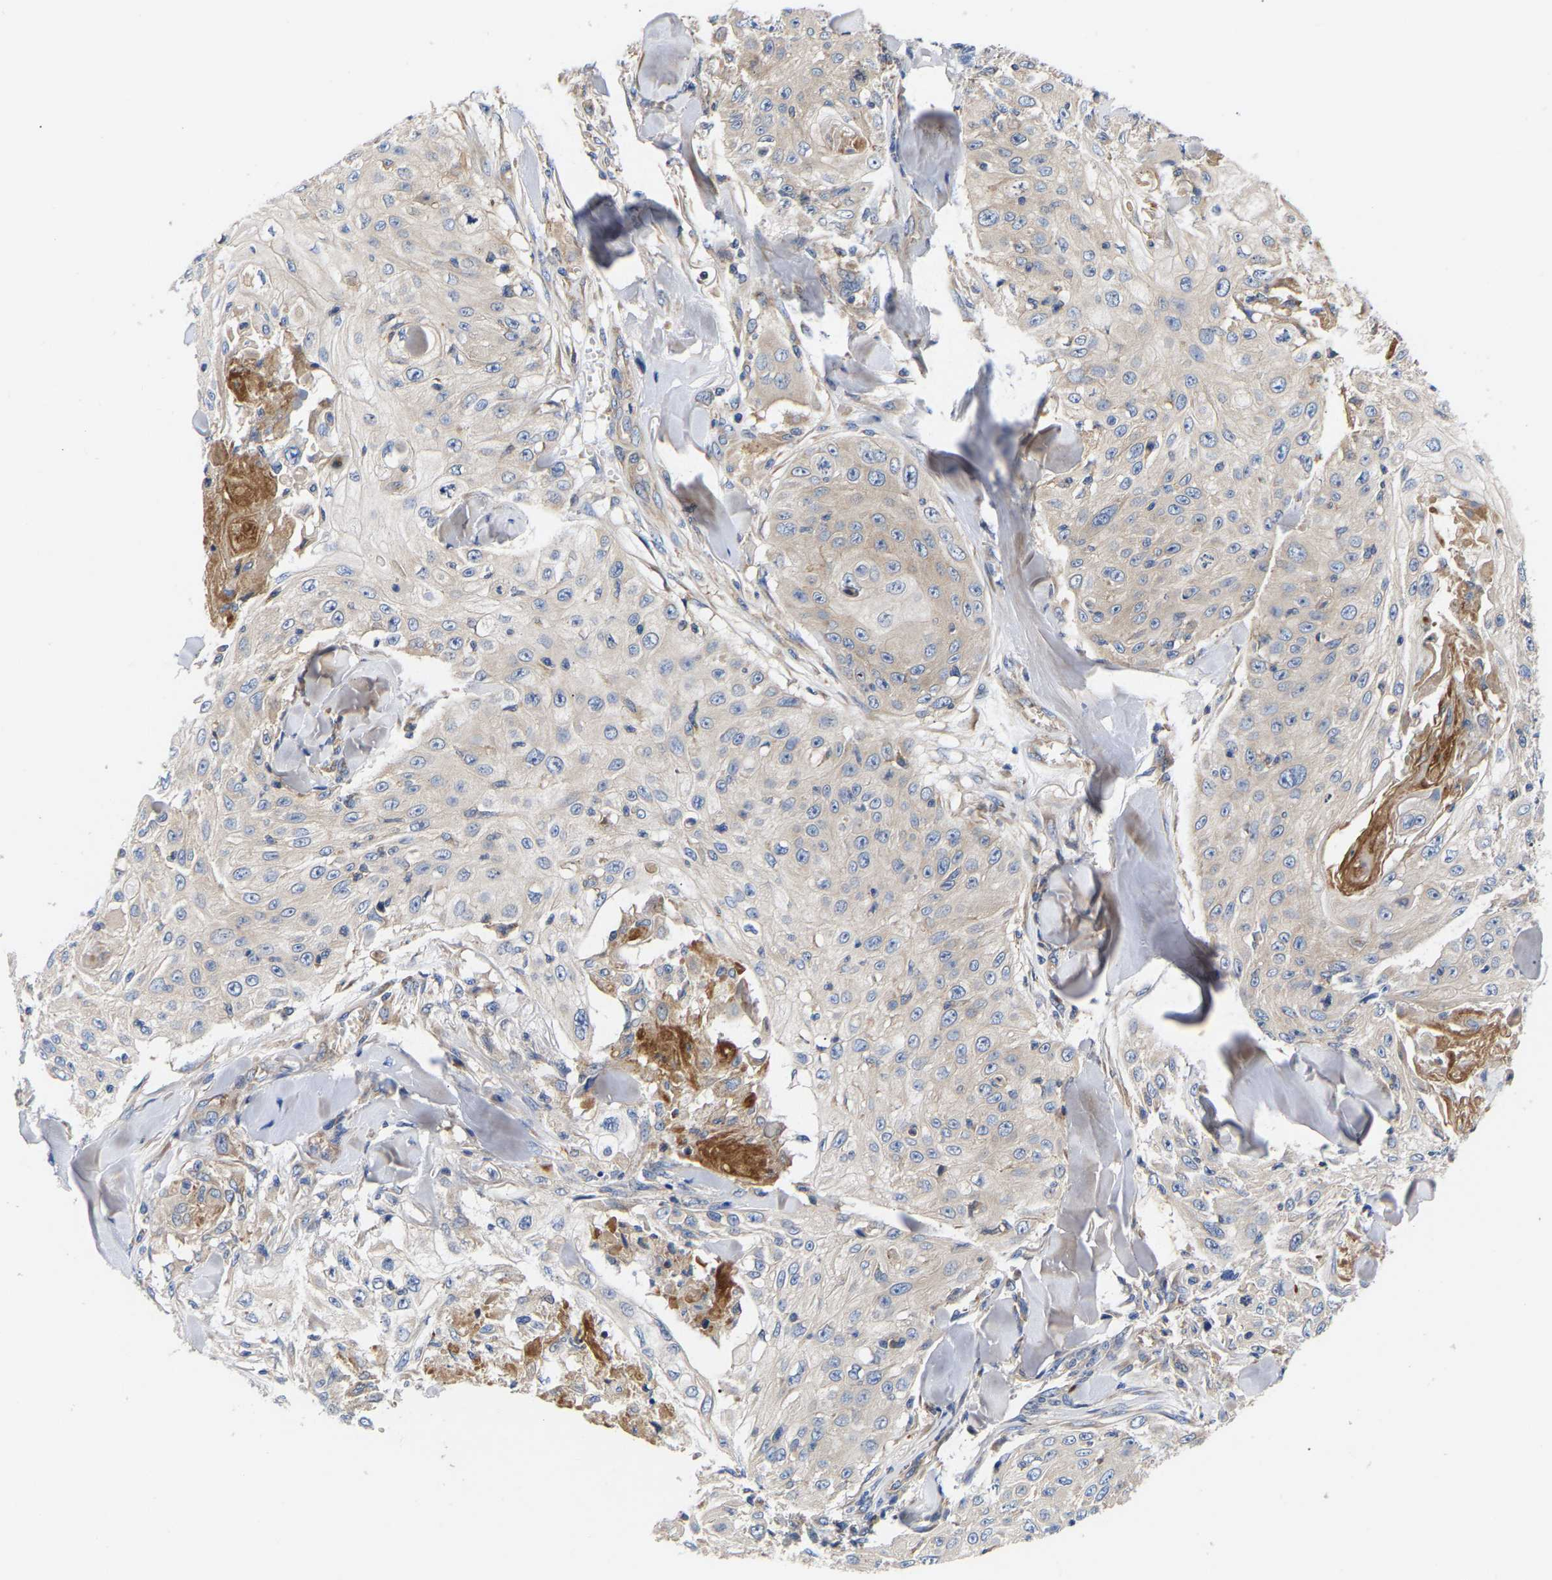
{"staining": {"intensity": "negative", "quantity": "none", "location": "none"}, "tissue": "skin cancer", "cell_type": "Tumor cells", "image_type": "cancer", "snomed": [{"axis": "morphology", "description": "Squamous cell carcinoma, NOS"}, {"axis": "topography", "description": "Skin"}], "caption": "This is a micrograph of immunohistochemistry (IHC) staining of skin cancer, which shows no positivity in tumor cells. (Stains: DAB IHC with hematoxylin counter stain, Microscopy: brightfield microscopy at high magnification).", "gene": "AIMP2", "patient": {"sex": "male", "age": 86}}